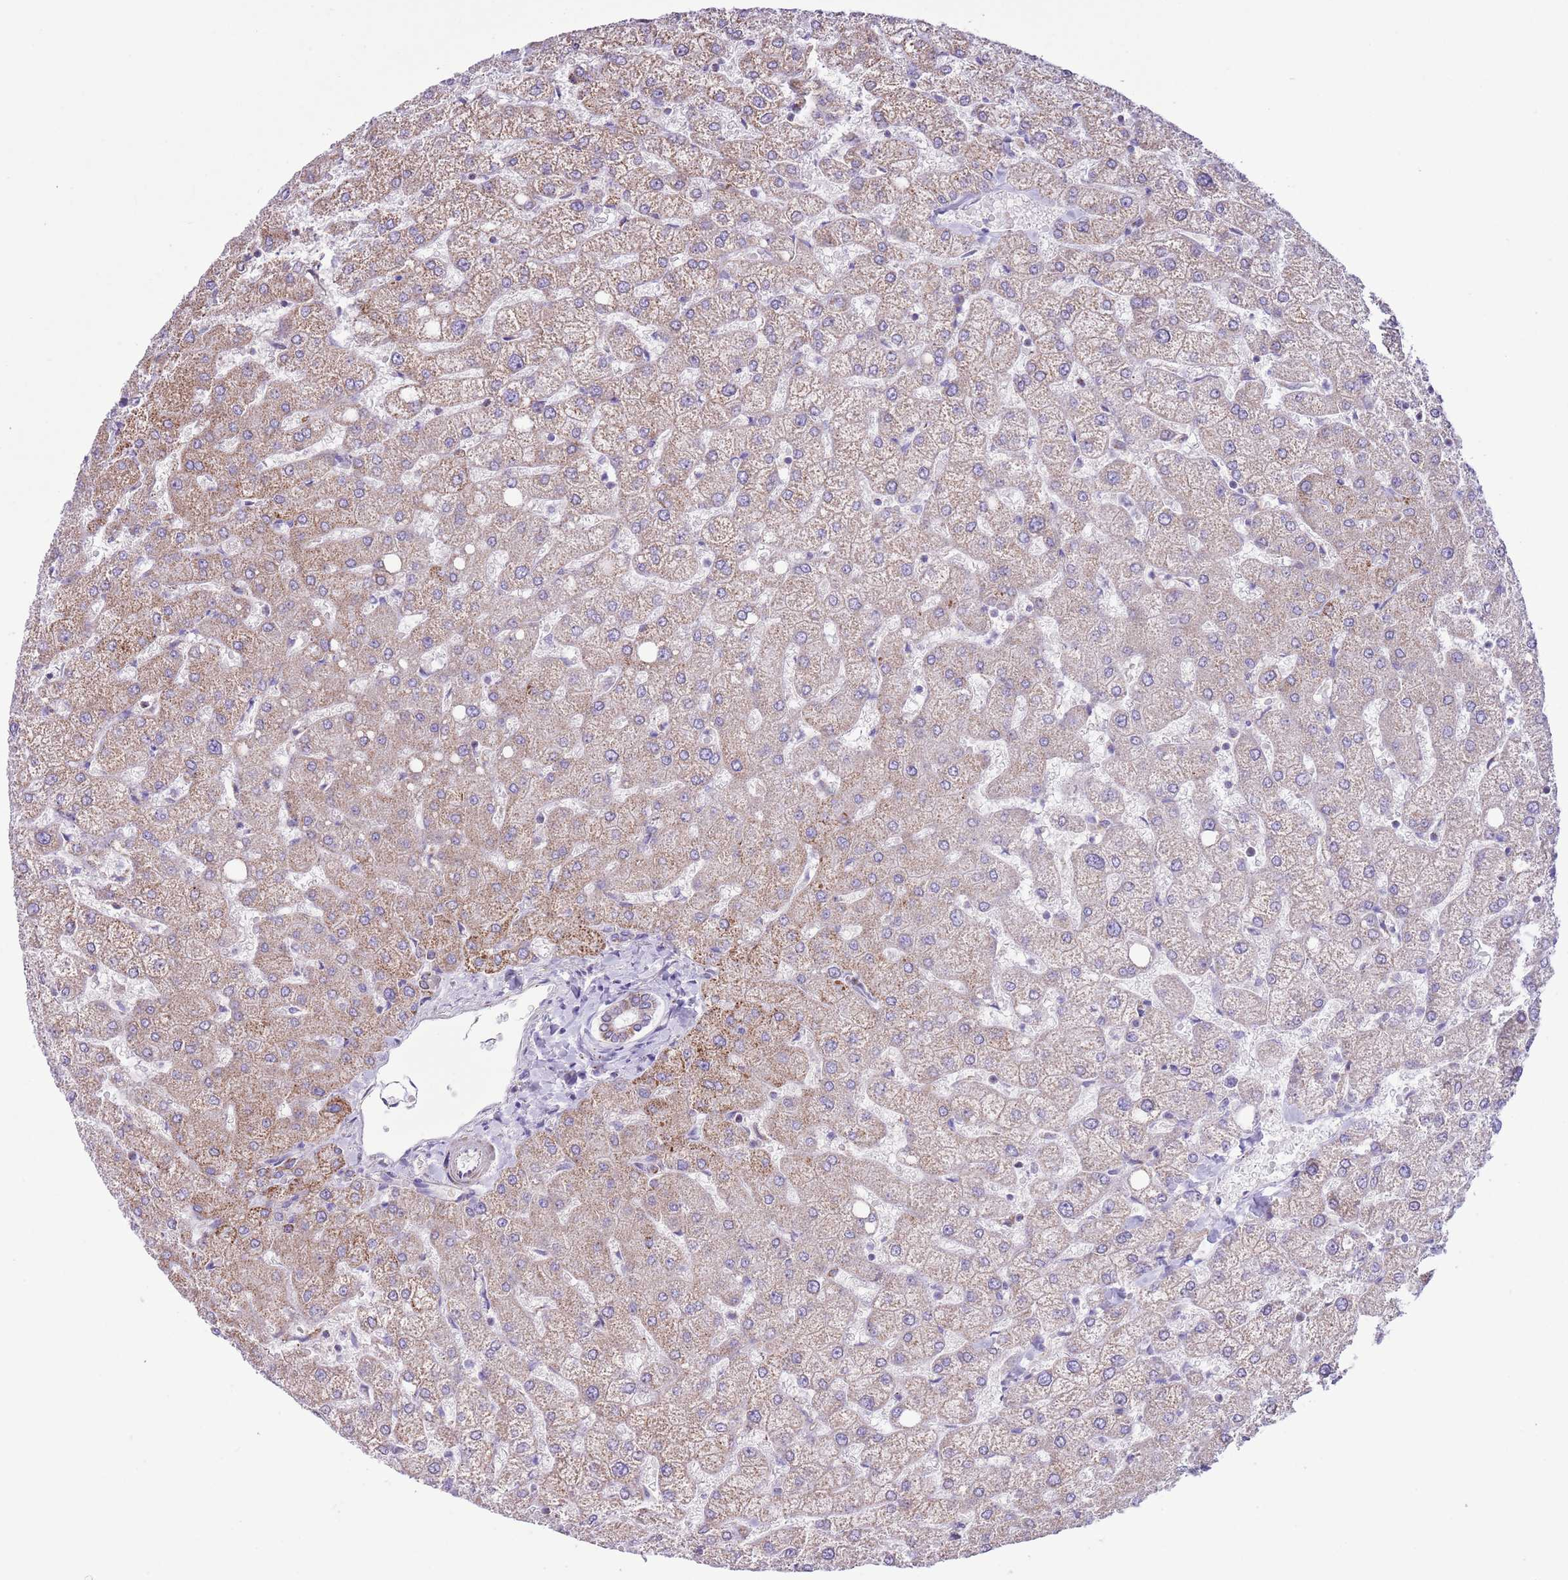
{"staining": {"intensity": "negative", "quantity": "none", "location": "none"}, "tissue": "liver", "cell_type": "Cholangiocytes", "image_type": "normal", "snomed": [{"axis": "morphology", "description": "Normal tissue, NOS"}, {"axis": "topography", "description": "Liver"}], "caption": "This micrograph is of benign liver stained with IHC to label a protein in brown with the nuclei are counter-stained blue. There is no positivity in cholangiocytes.", "gene": "ATP6V1B1", "patient": {"sex": "female", "age": 54}}